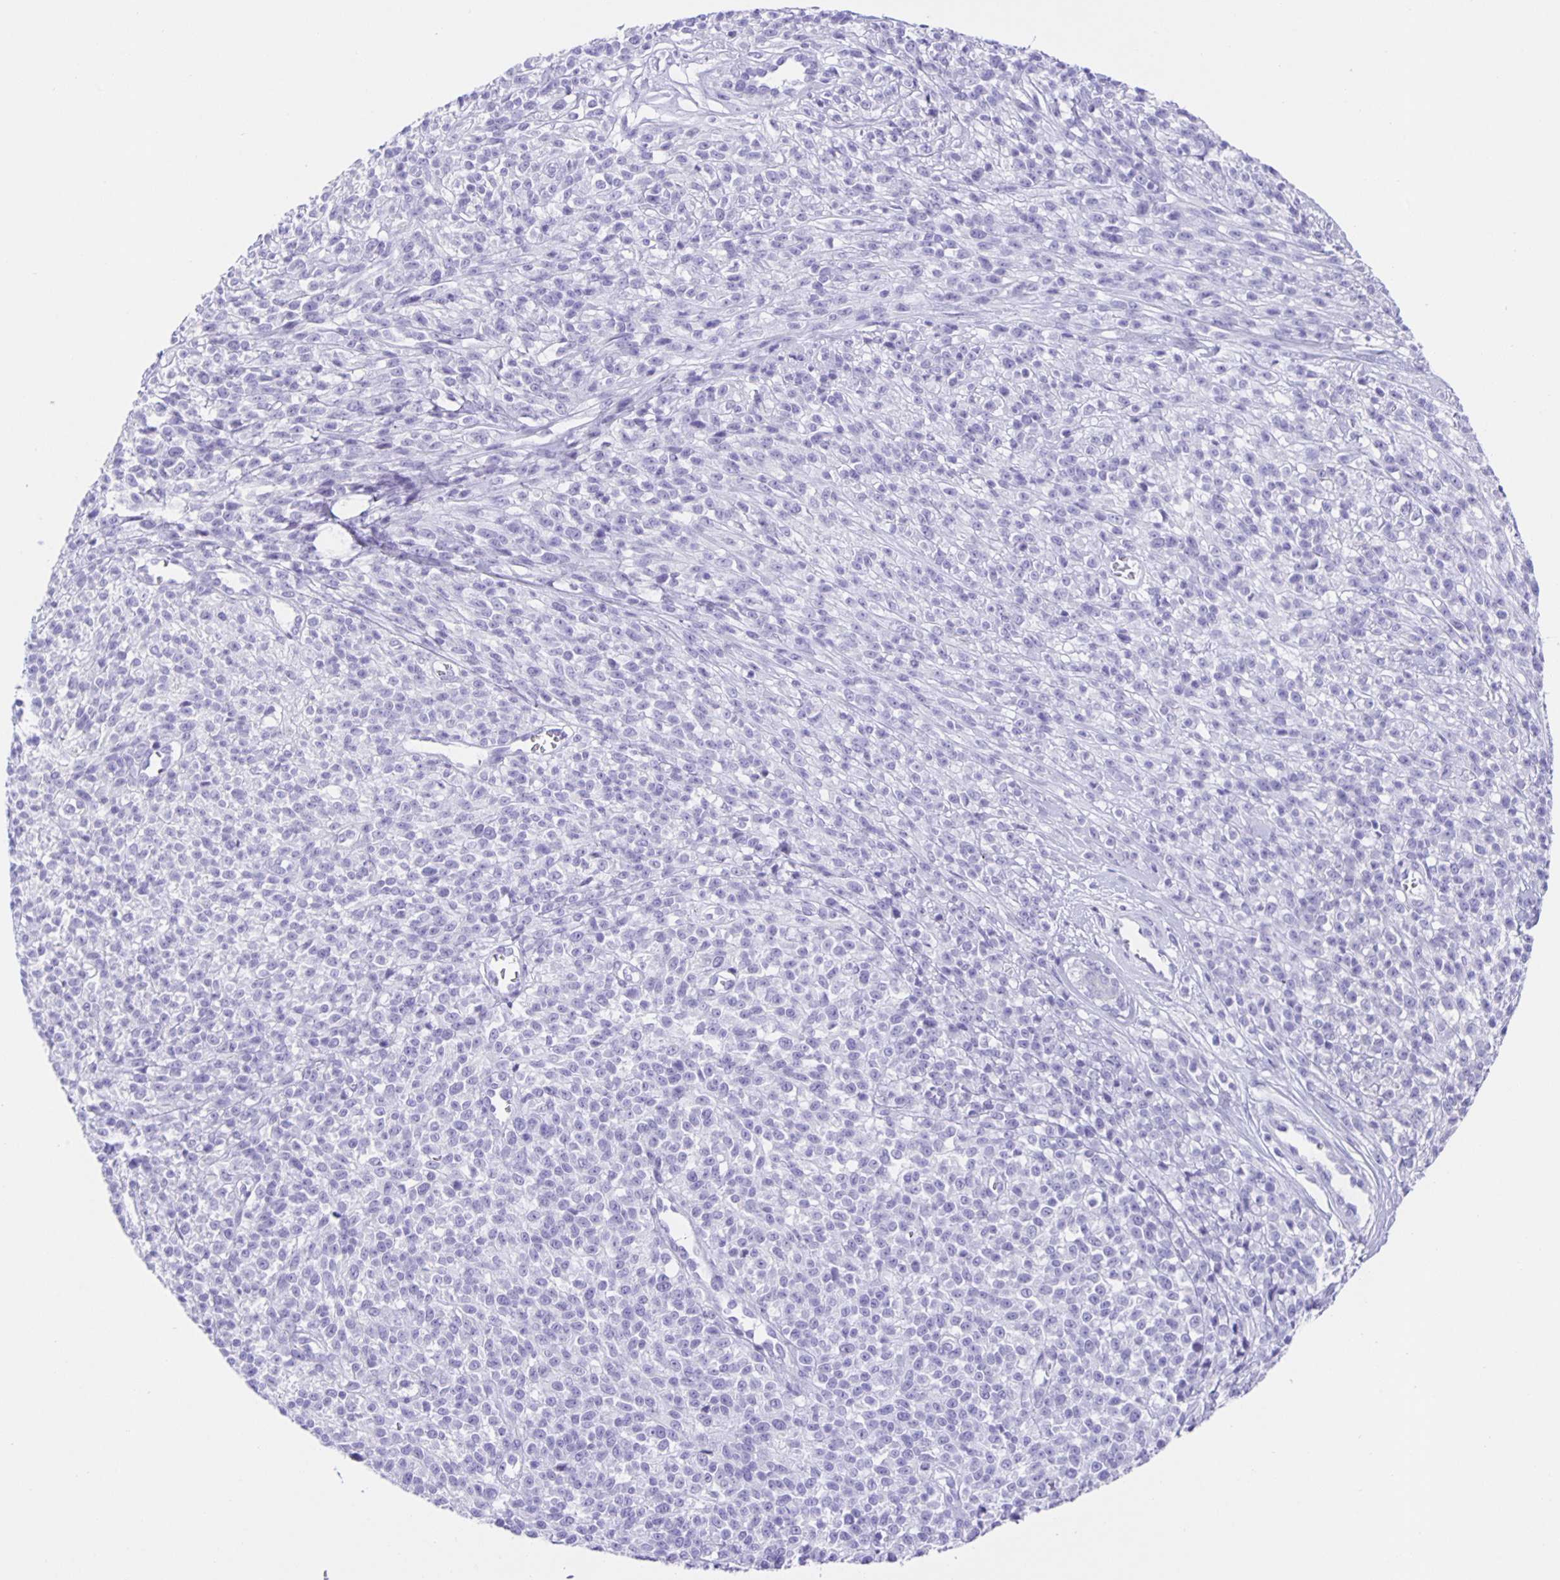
{"staining": {"intensity": "negative", "quantity": "none", "location": "none"}, "tissue": "melanoma", "cell_type": "Tumor cells", "image_type": "cancer", "snomed": [{"axis": "morphology", "description": "Malignant melanoma, NOS"}, {"axis": "topography", "description": "Skin"}, {"axis": "topography", "description": "Skin of trunk"}], "caption": "The image shows no staining of tumor cells in melanoma.", "gene": "GUCA2A", "patient": {"sex": "male", "age": 74}}